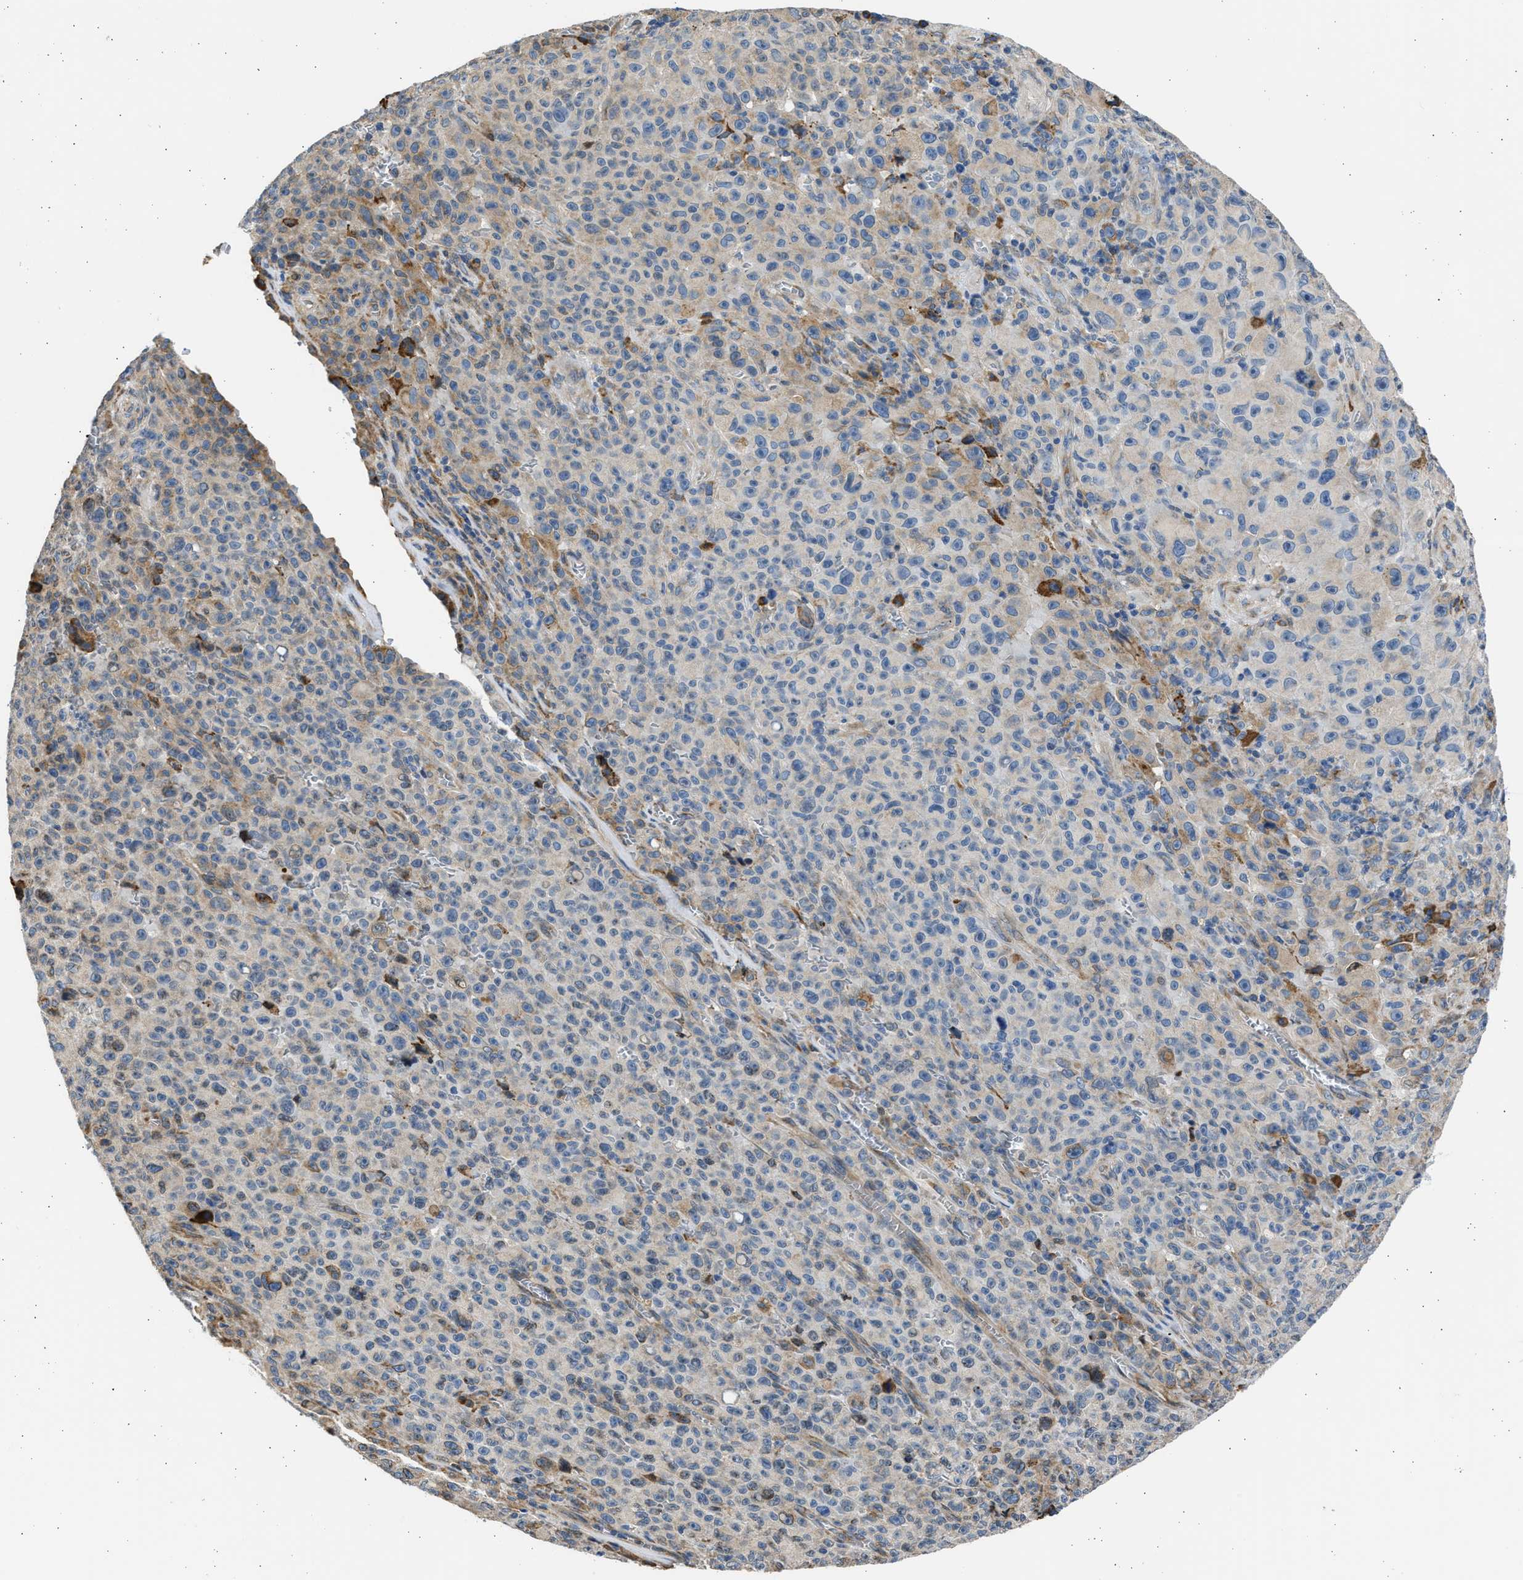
{"staining": {"intensity": "weak", "quantity": "25%-75%", "location": "cytoplasmic/membranous"}, "tissue": "melanoma", "cell_type": "Tumor cells", "image_type": "cancer", "snomed": [{"axis": "morphology", "description": "Malignant melanoma, NOS"}, {"axis": "topography", "description": "Skin"}], "caption": "Malignant melanoma was stained to show a protein in brown. There is low levels of weak cytoplasmic/membranous expression in approximately 25%-75% of tumor cells.", "gene": "PLD2", "patient": {"sex": "female", "age": 82}}